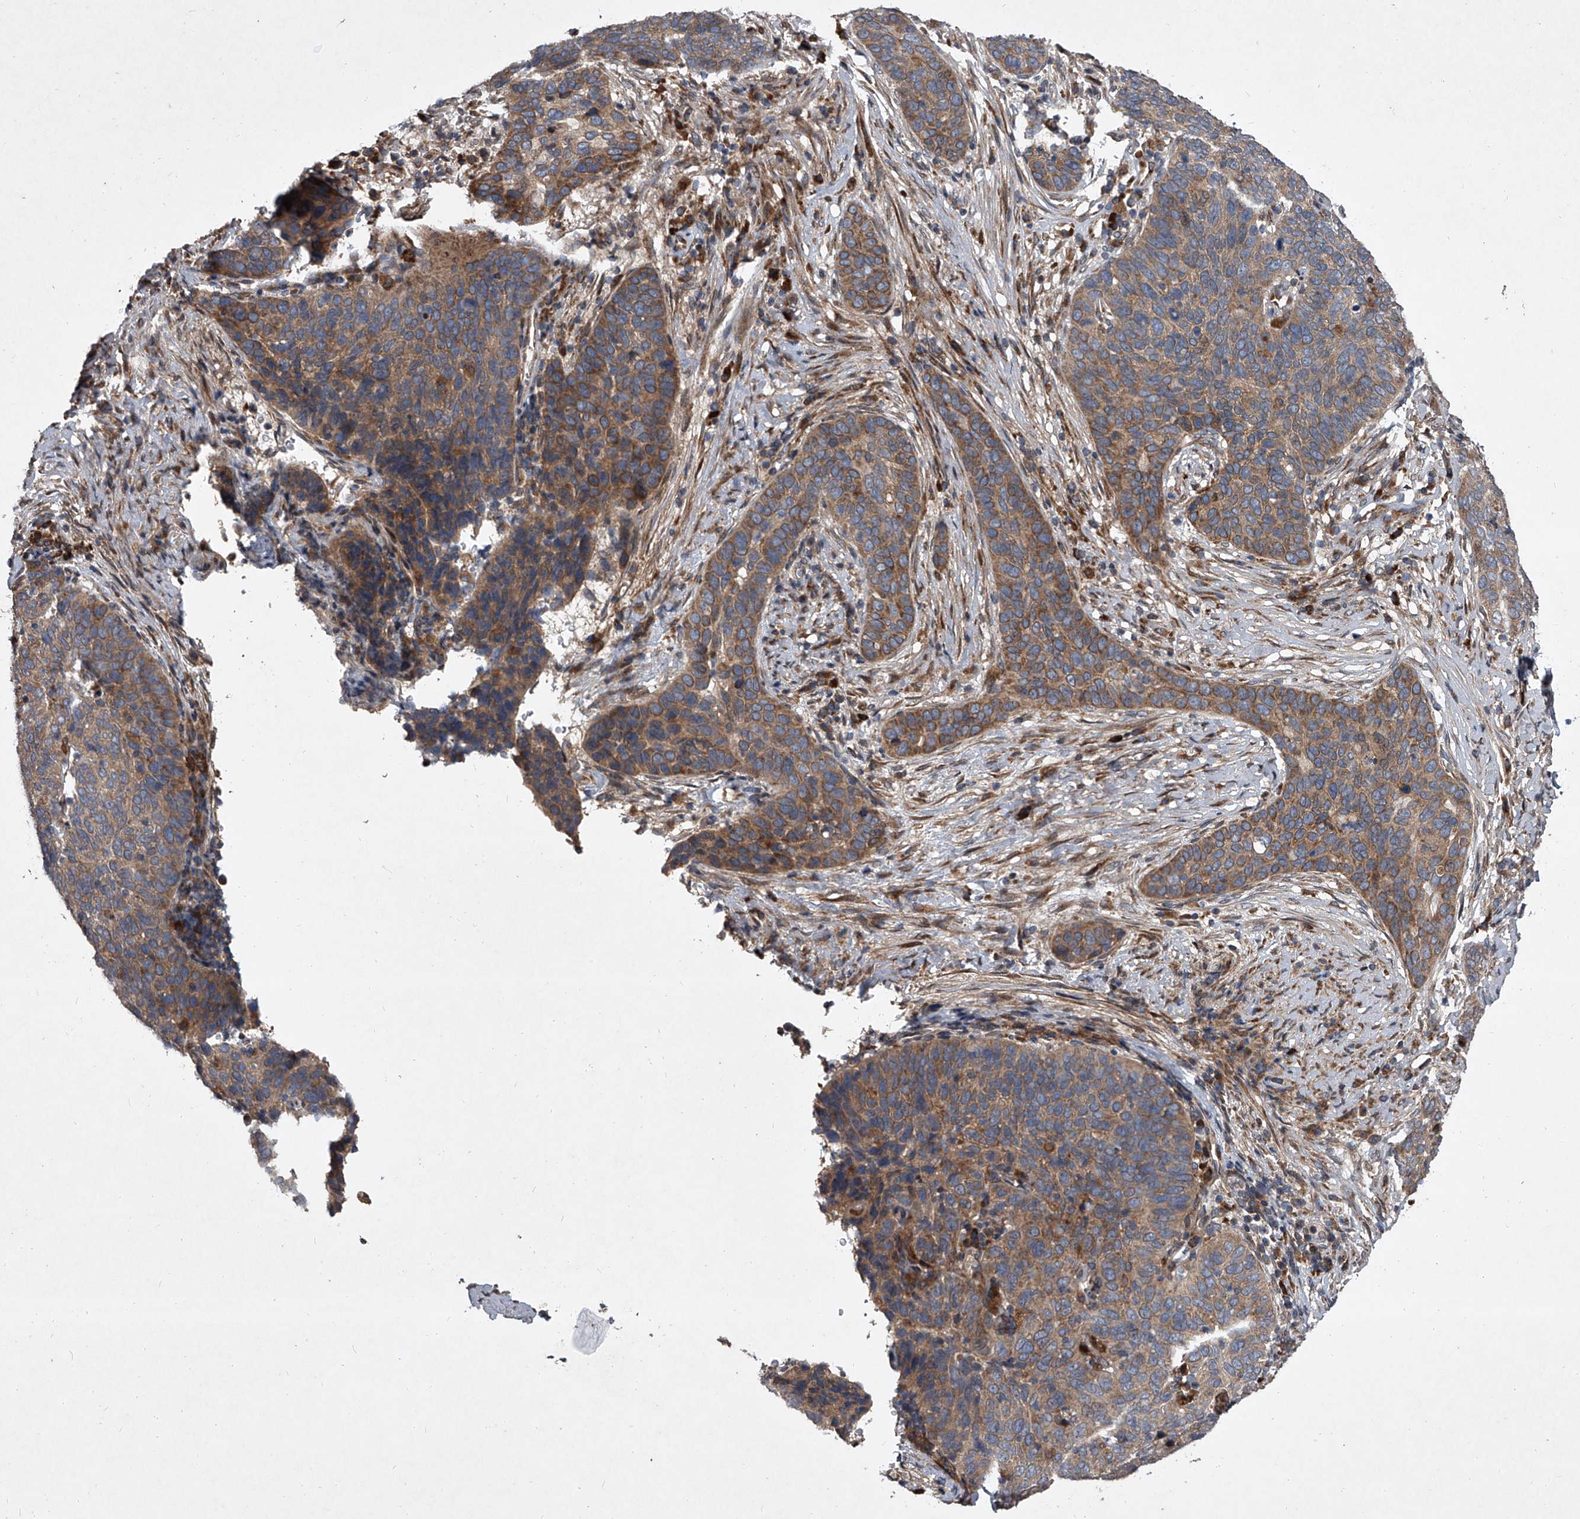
{"staining": {"intensity": "moderate", "quantity": ">75%", "location": "cytoplasmic/membranous"}, "tissue": "cervical cancer", "cell_type": "Tumor cells", "image_type": "cancer", "snomed": [{"axis": "morphology", "description": "Squamous cell carcinoma, NOS"}, {"axis": "topography", "description": "Cervix"}], "caption": "Moderate cytoplasmic/membranous protein positivity is present in about >75% of tumor cells in cervical cancer. (Brightfield microscopy of DAB IHC at high magnification).", "gene": "EVA1C", "patient": {"sex": "female", "age": 60}}